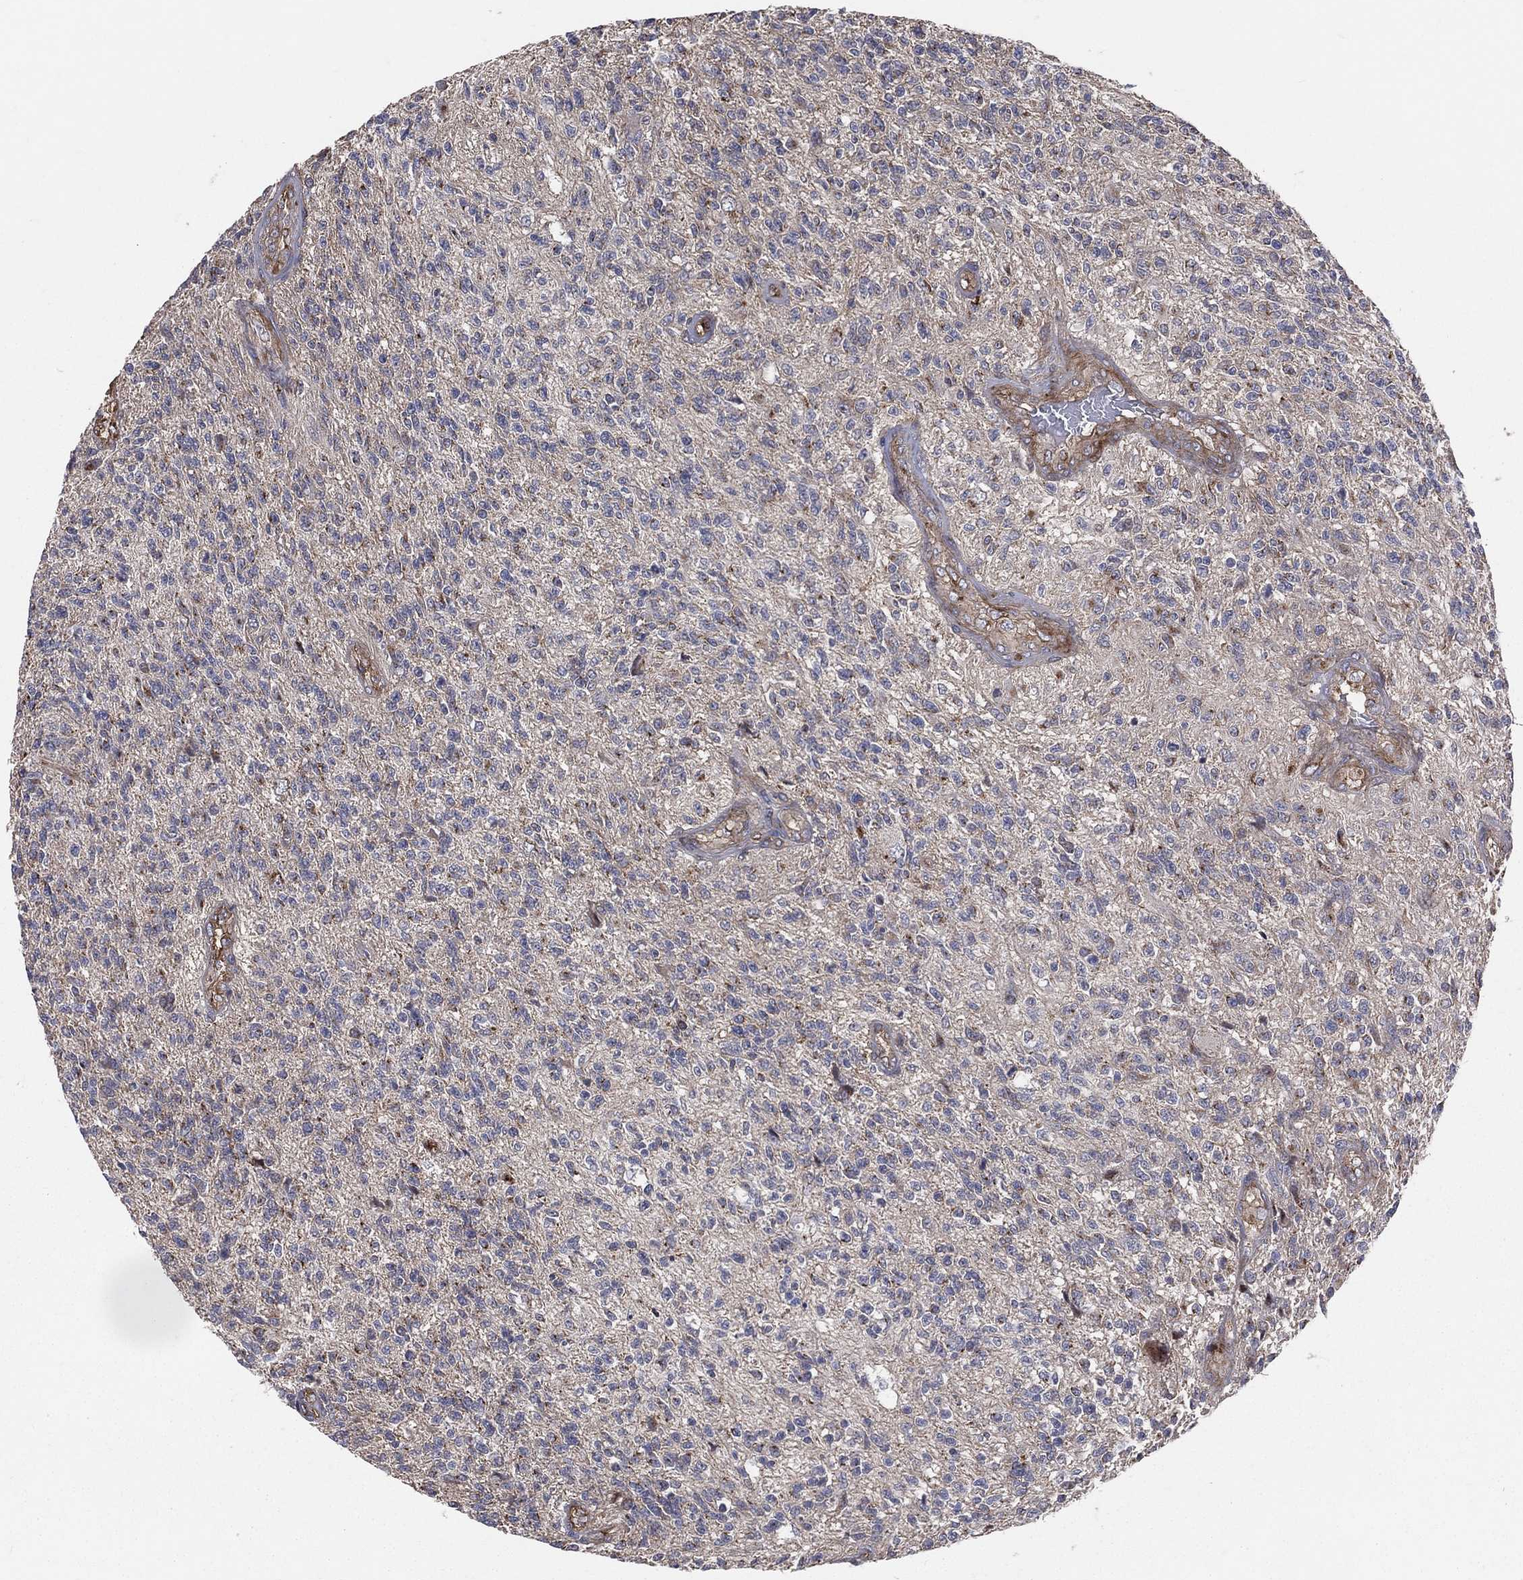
{"staining": {"intensity": "negative", "quantity": "none", "location": "none"}, "tissue": "glioma", "cell_type": "Tumor cells", "image_type": "cancer", "snomed": [{"axis": "morphology", "description": "Glioma, malignant, High grade"}, {"axis": "topography", "description": "Brain"}], "caption": "A micrograph of human glioma is negative for staining in tumor cells.", "gene": "ENTPD1", "patient": {"sex": "male", "age": 56}}